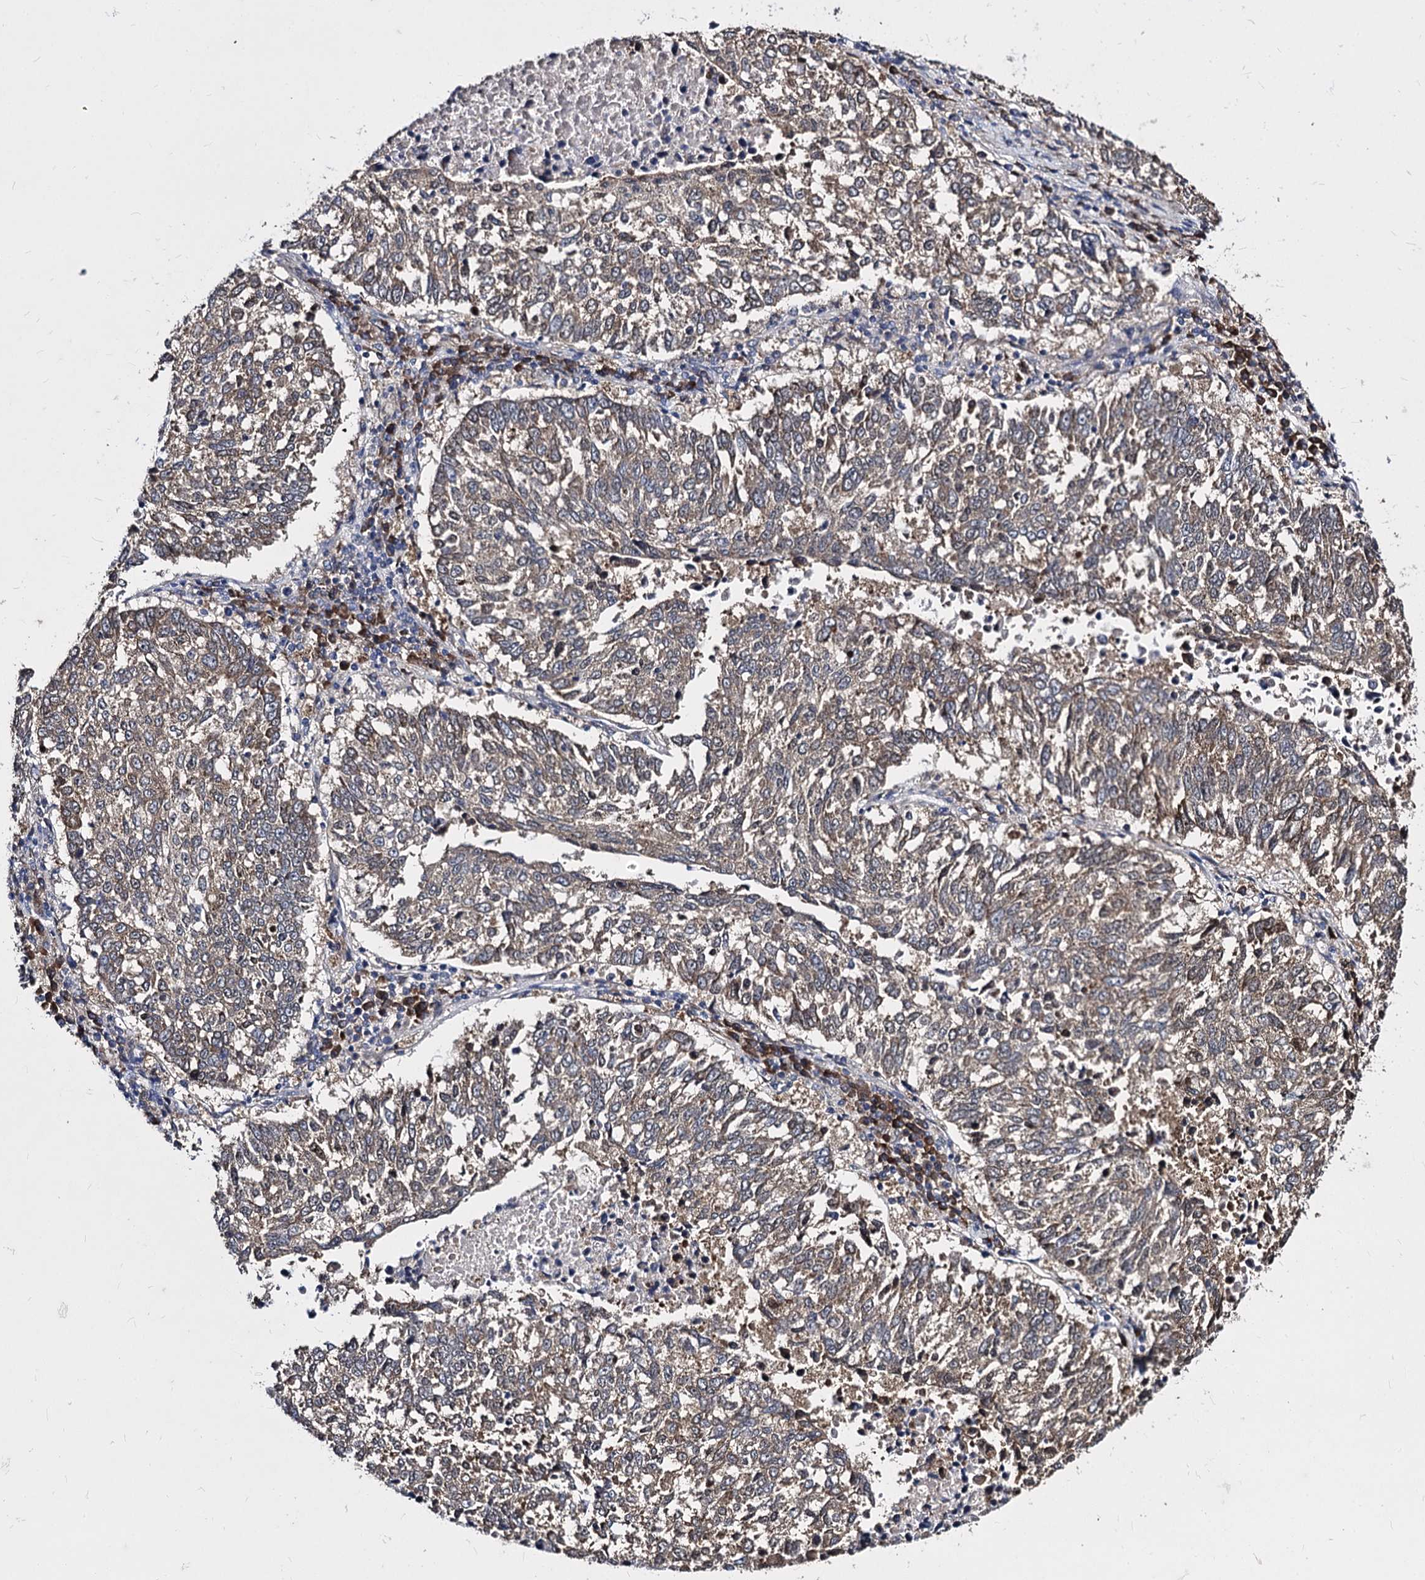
{"staining": {"intensity": "weak", "quantity": ">75%", "location": "cytoplasmic/membranous"}, "tissue": "lung cancer", "cell_type": "Tumor cells", "image_type": "cancer", "snomed": [{"axis": "morphology", "description": "Squamous cell carcinoma, NOS"}, {"axis": "topography", "description": "Lung"}], "caption": "A low amount of weak cytoplasmic/membranous positivity is seen in approximately >75% of tumor cells in squamous cell carcinoma (lung) tissue.", "gene": "NME1", "patient": {"sex": "male", "age": 73}}